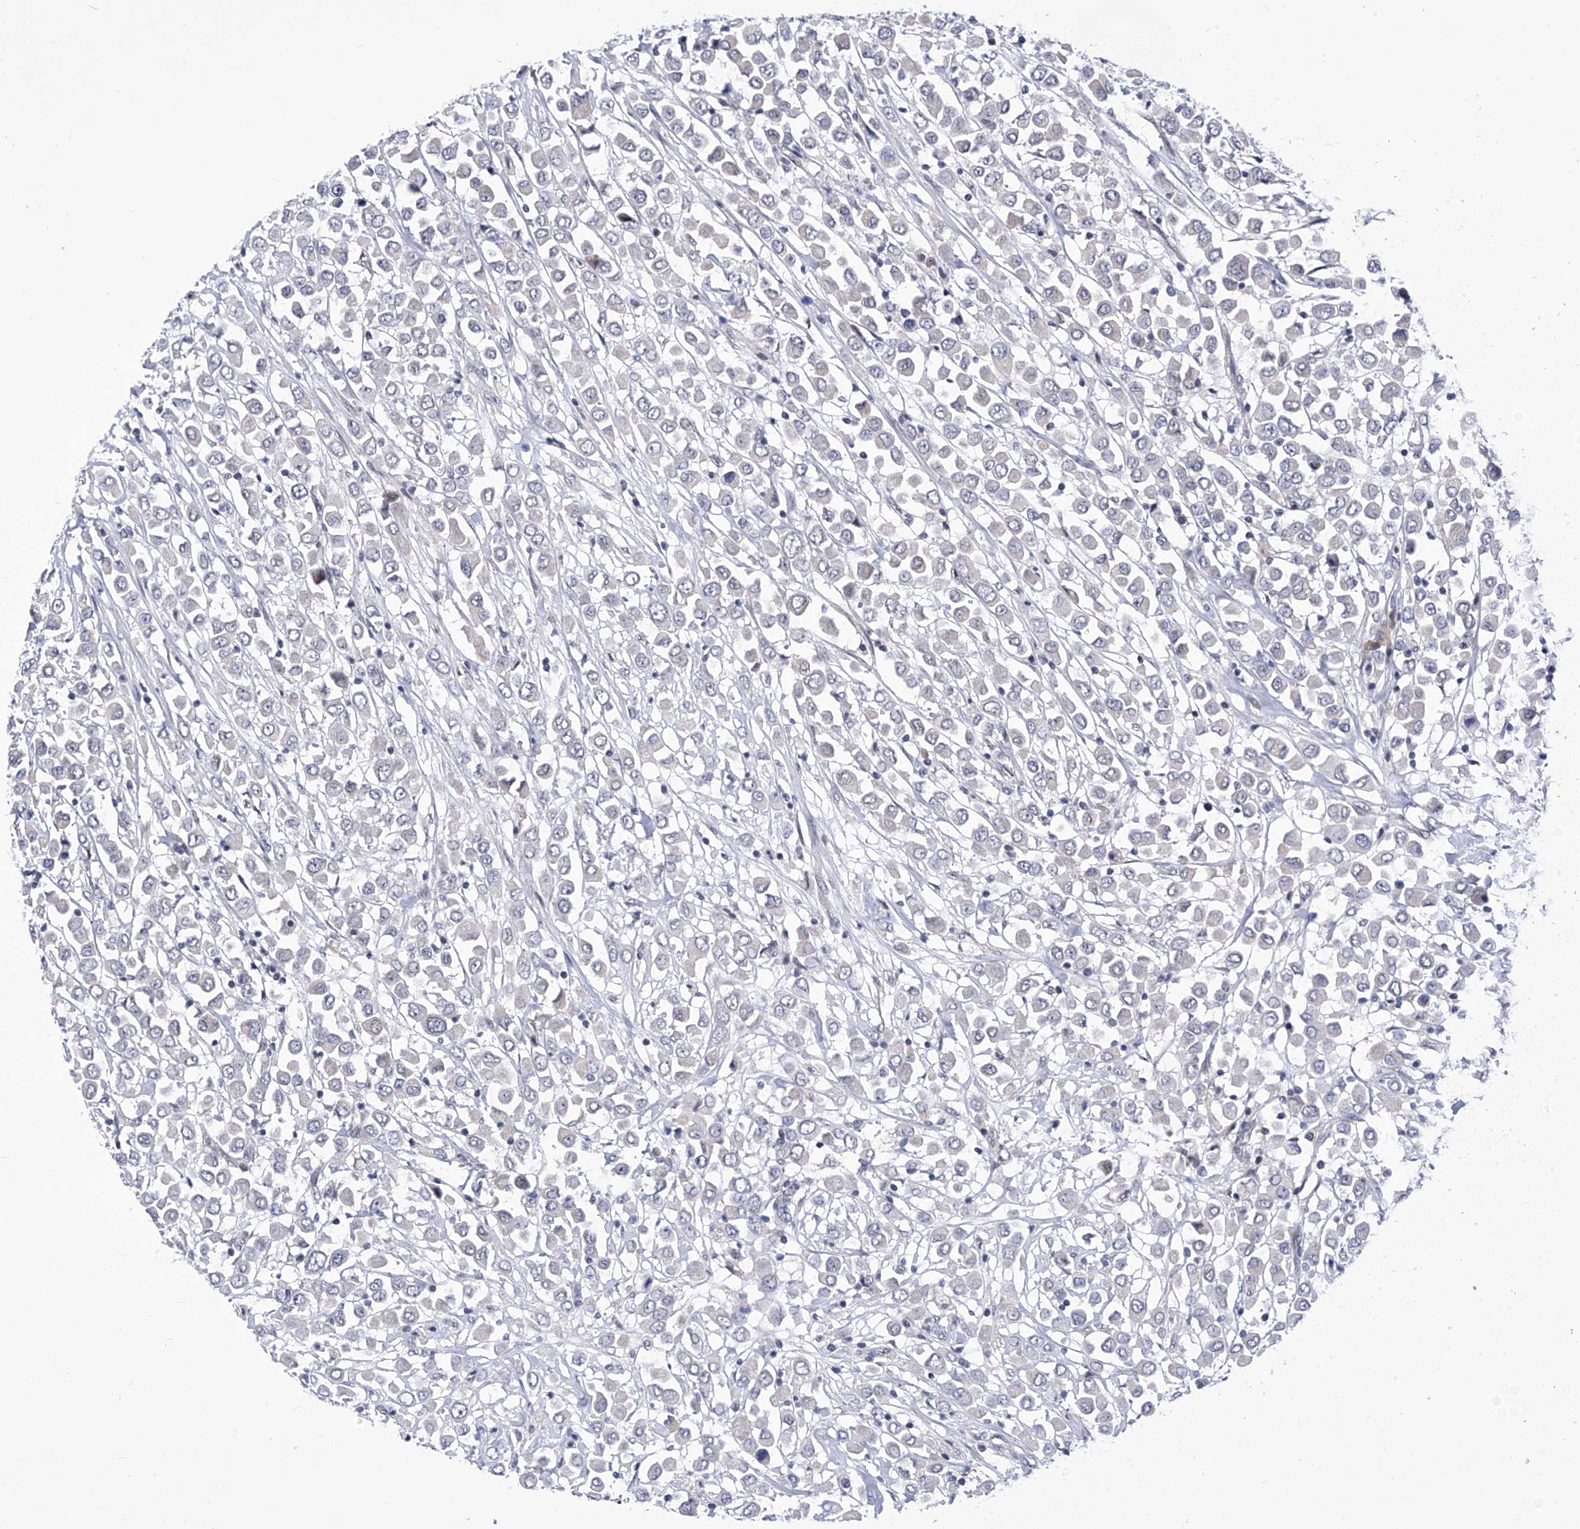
{"staining": {"intensity": "negative", "quantity": "none", "location": "none"}, "tissue": "breast cancer", "cell_type": "Tumor cells", "image_type": "cancer", "snomed": [{"axis": "morphology", "description": "Duct carcinoma"}, {"axis": "topography", "description": "Breast"}], "caption": "This is an IHC image of human breast intraductal carcinoma. There is no positivity in tumor cells.", "gene": "NUFIP1", "patient": {"sex": "female", "age": 61}}